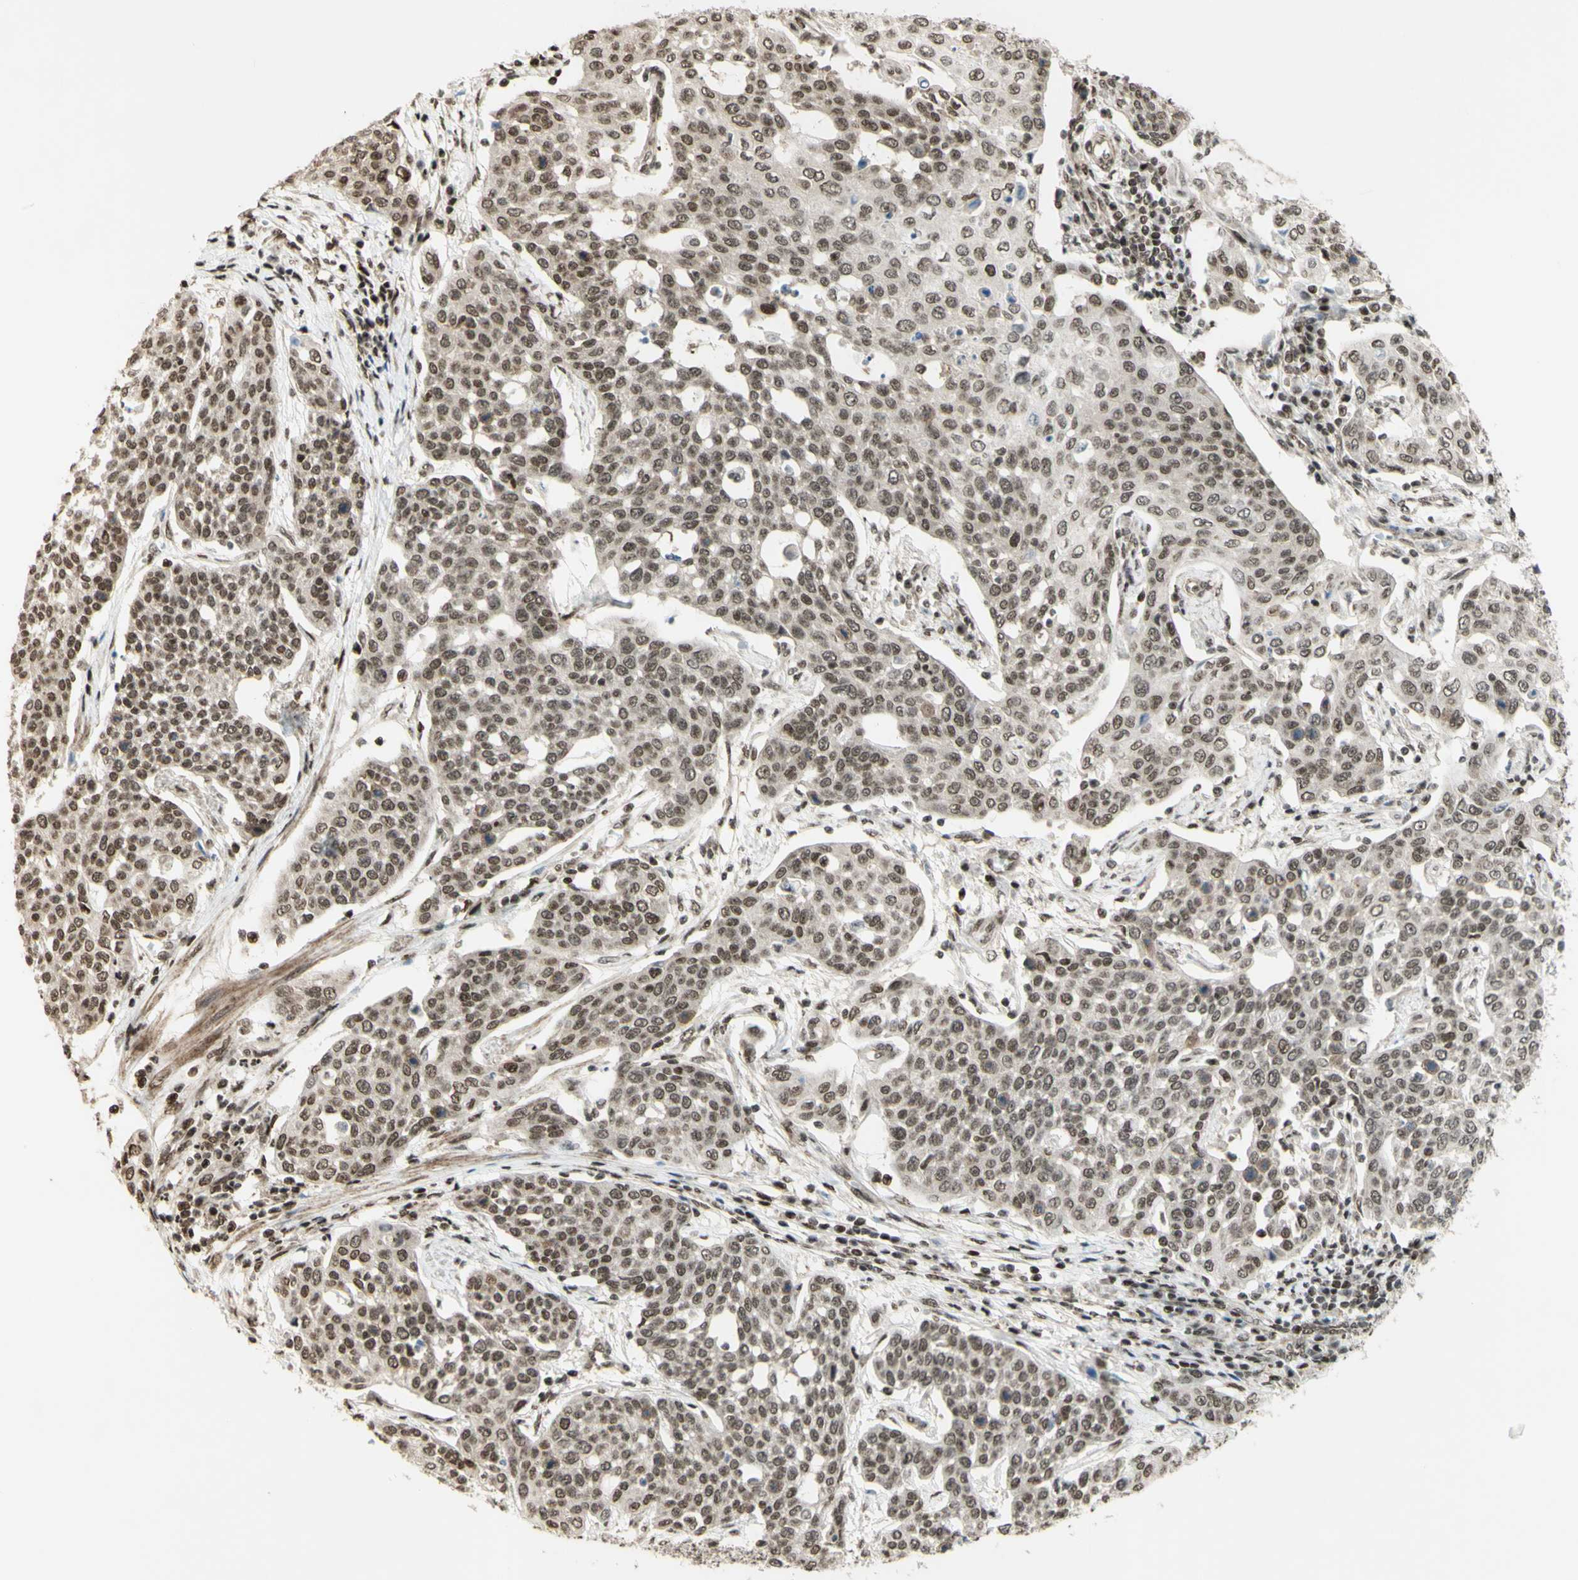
{"staining": {"intensity": "weak", "quantity": ">75%", "location": "nuclear"}, "tissue": "cervical cancer", "cell_type": "Tumor cells", "image_type": "cancer", "snomed": [{"axis": "morphology", "description": "Squamous cell carcinoma, NOS"}, {"axis": "topography", "description": "Cervix"}], "caption": "IHC image of human cervical cancer (squamous cell carcinoma) stained for a protein (brown), which exhibits low levels of weak nuclear expression in approximately >75% of tumor cells.", "gene": "ZMYM6", "patient": {"sex": "female", "age": 34}}